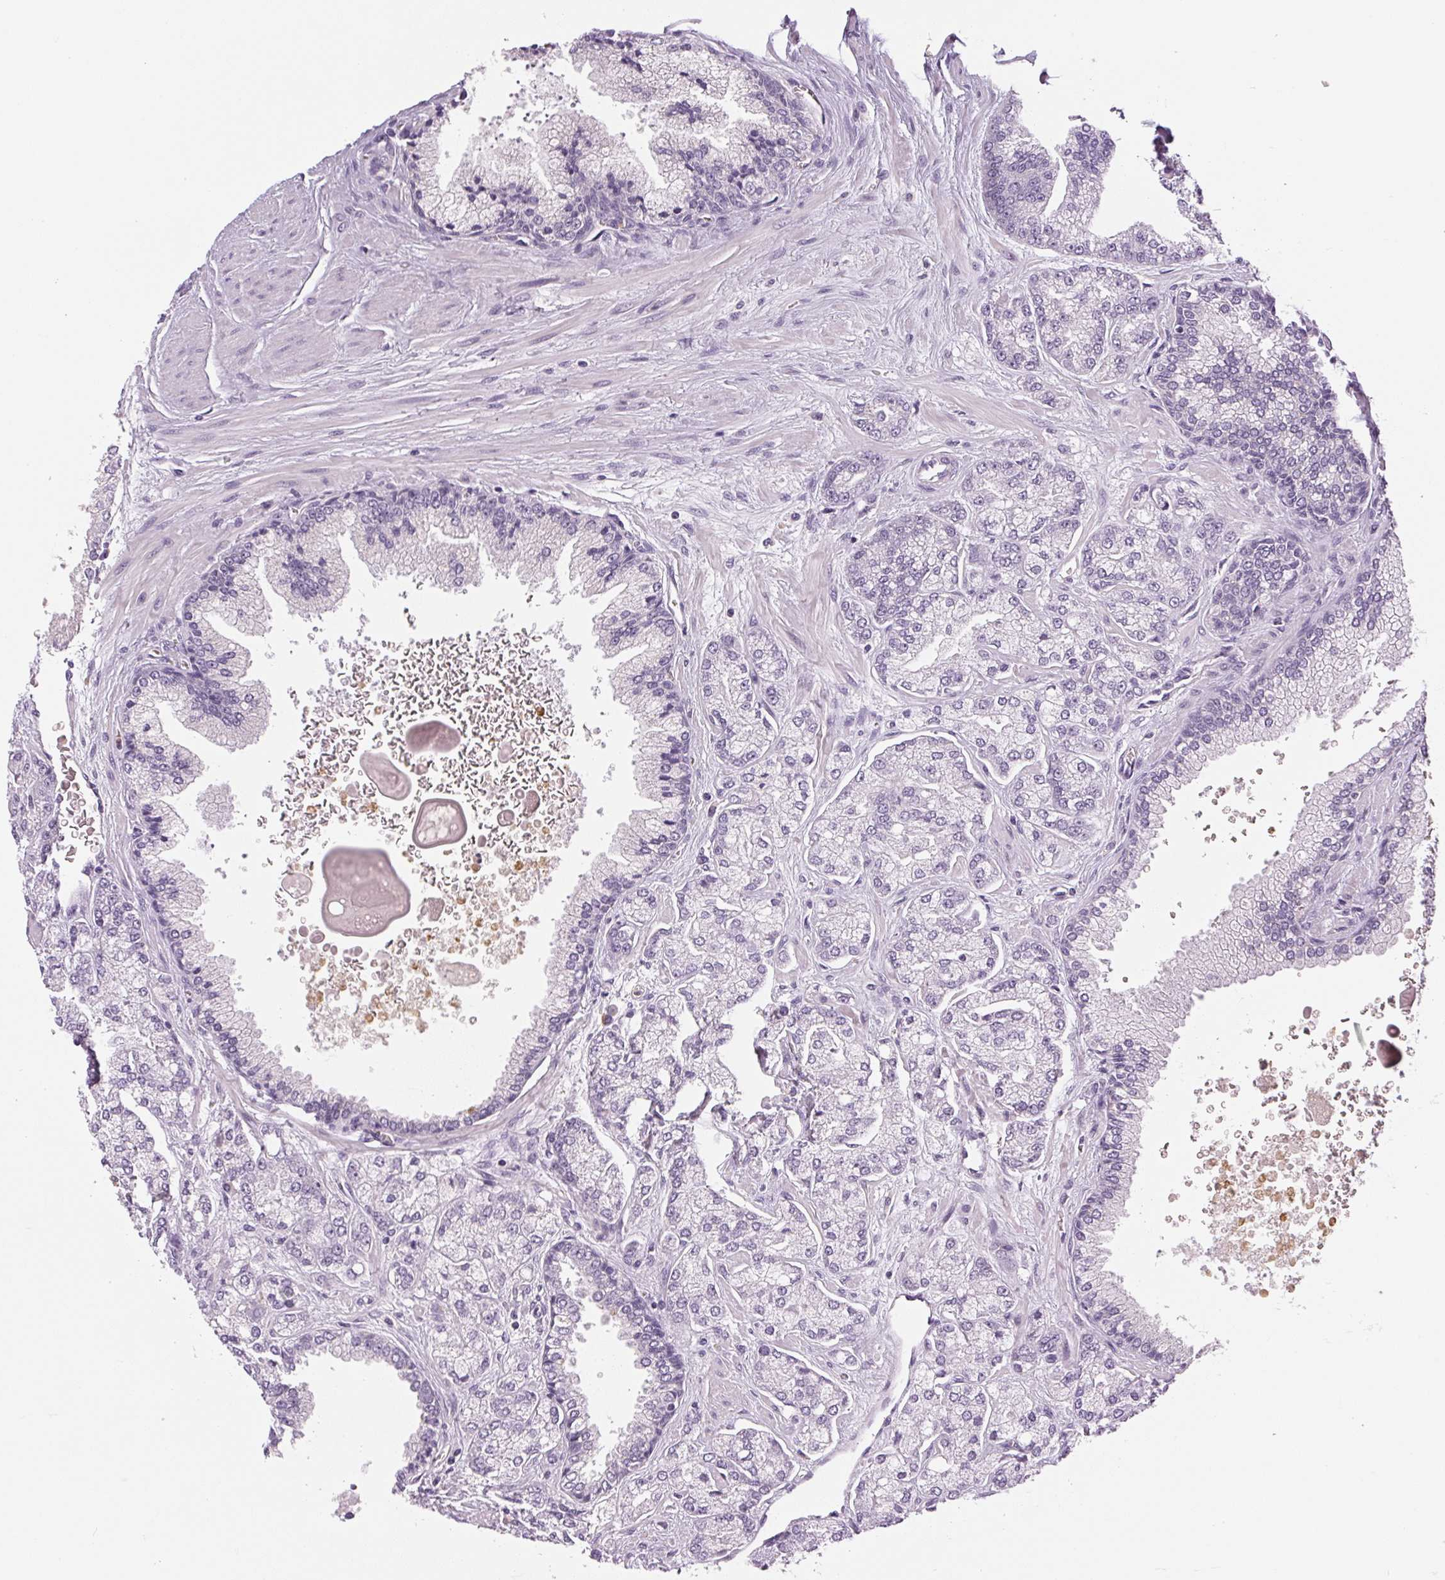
{"staining": {"intensity": "negative", "quantity": "none", "location": "none"}, "tissue": "prostate cancer", "cell_type": "Tumor cells", "image_type": "cancer", "snomed": [{"axis": "morphology", "description": "Adenocarcinoma, High grade"}, {"axis": "topography", "description": "Prostate"}], "caption": "IHC photomicrograph of neoplastic tissue: human prostate cancer stained with DAB (3,3'-diaminobenzidine) exhibits no significant protein positivity in tumor cells.", "gene": "SGF29", "patient": {"sex": "male", "age": 68}}